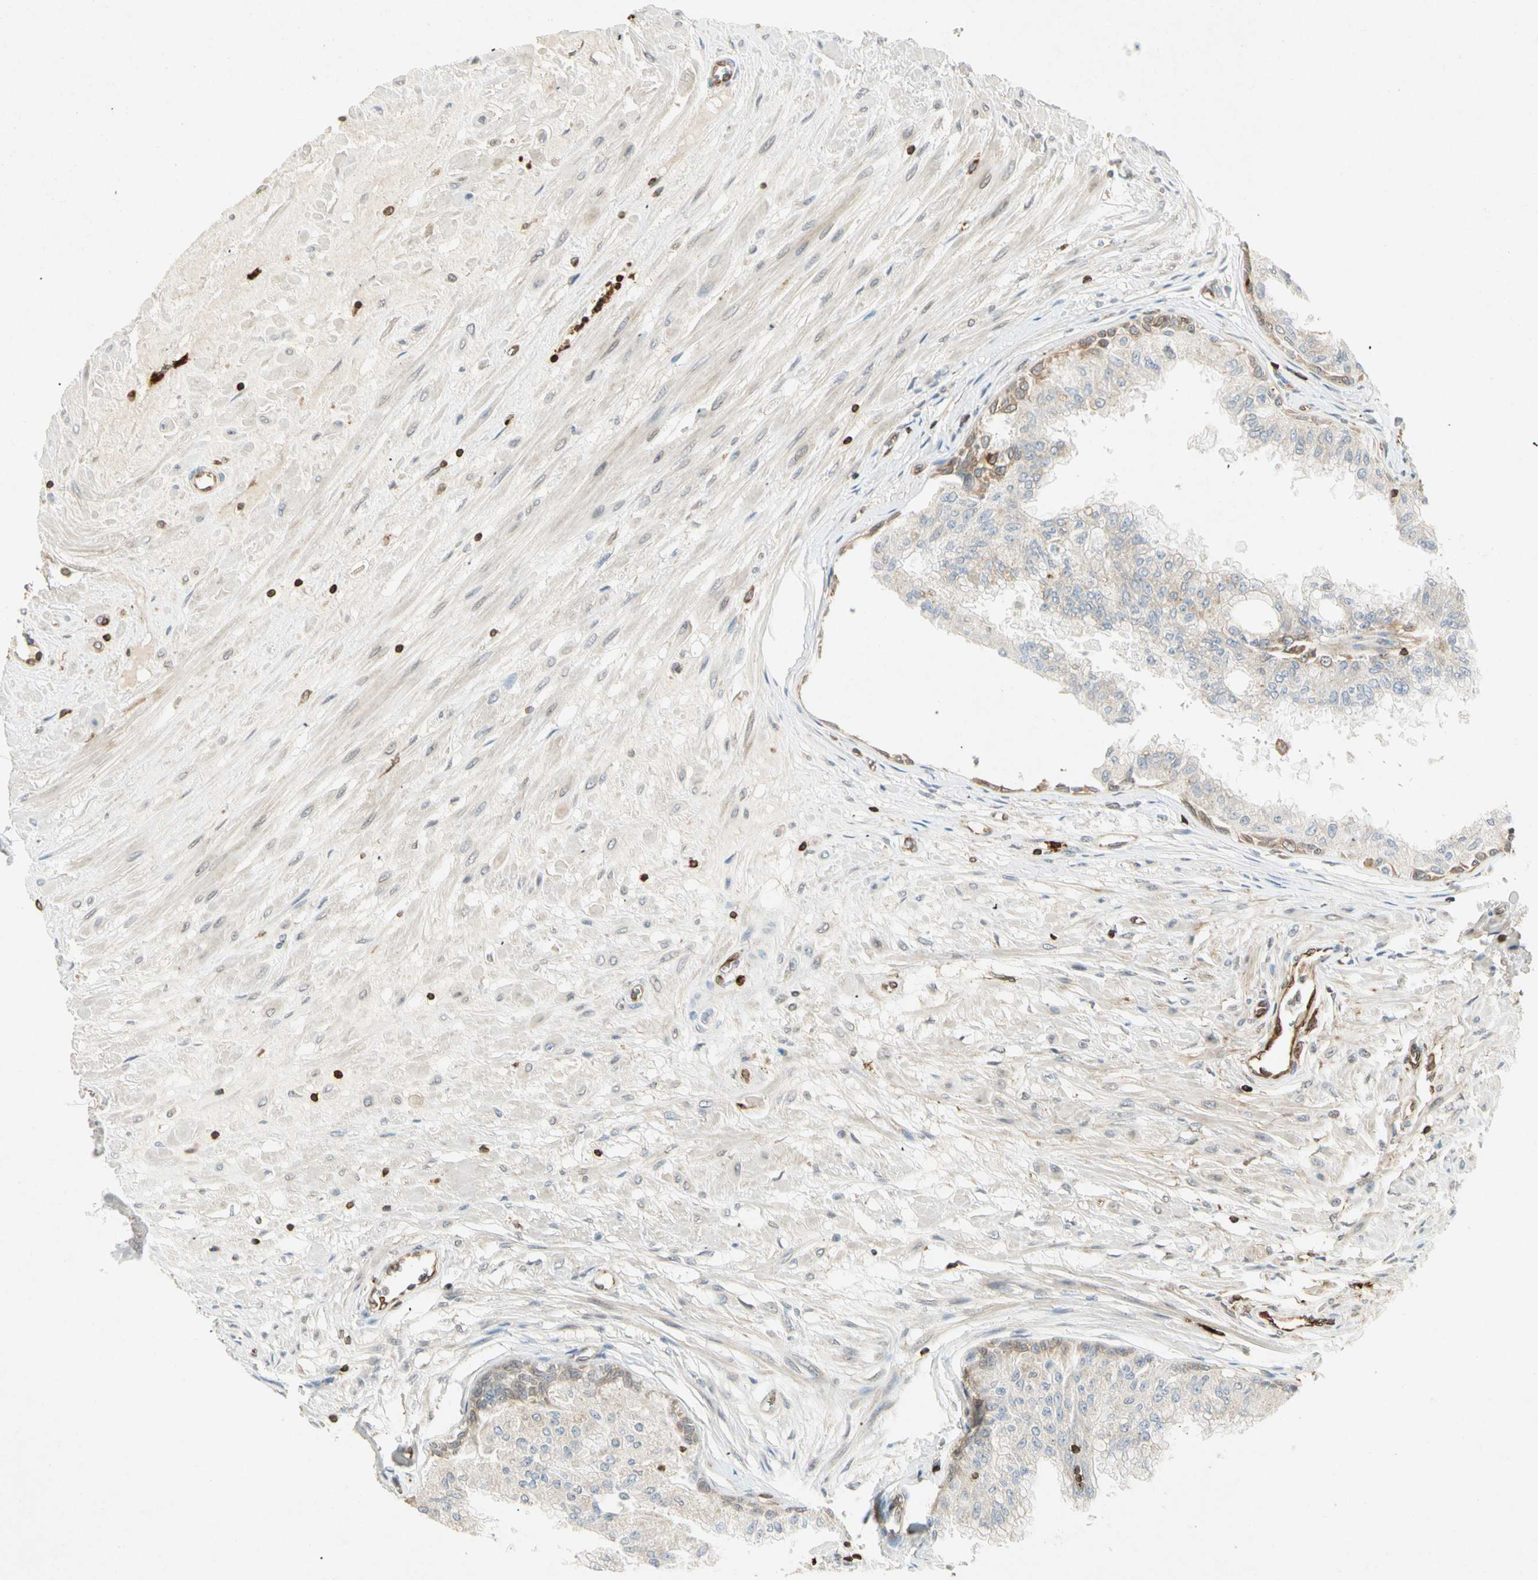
{"staining": {"intensity": "moderate", "quantity": "25%-75%", "location": "cytoplasmic/membranous"}, "tissue": "prostate", "cell_type": "Glandular cells", "image_type": "normal", "snomed": [{"axis": "morphology", "description": "Normal tissue, NOS"}, {"axis": "topography", "description": "Prostate"}, {"axis": "topography", "description": "Seminal veicle"}], "caption": "A brown stain labels moderate cytoplasmic/membranous expression of a protein in glandular cells of unremarkable human prostate. (Stains: DAB in brown, nuclei in blue, Microscopy: brightfield microscopy at high magnification).", "gene": "TAPBP", "patient": {"sex": "male", "age": 60}}